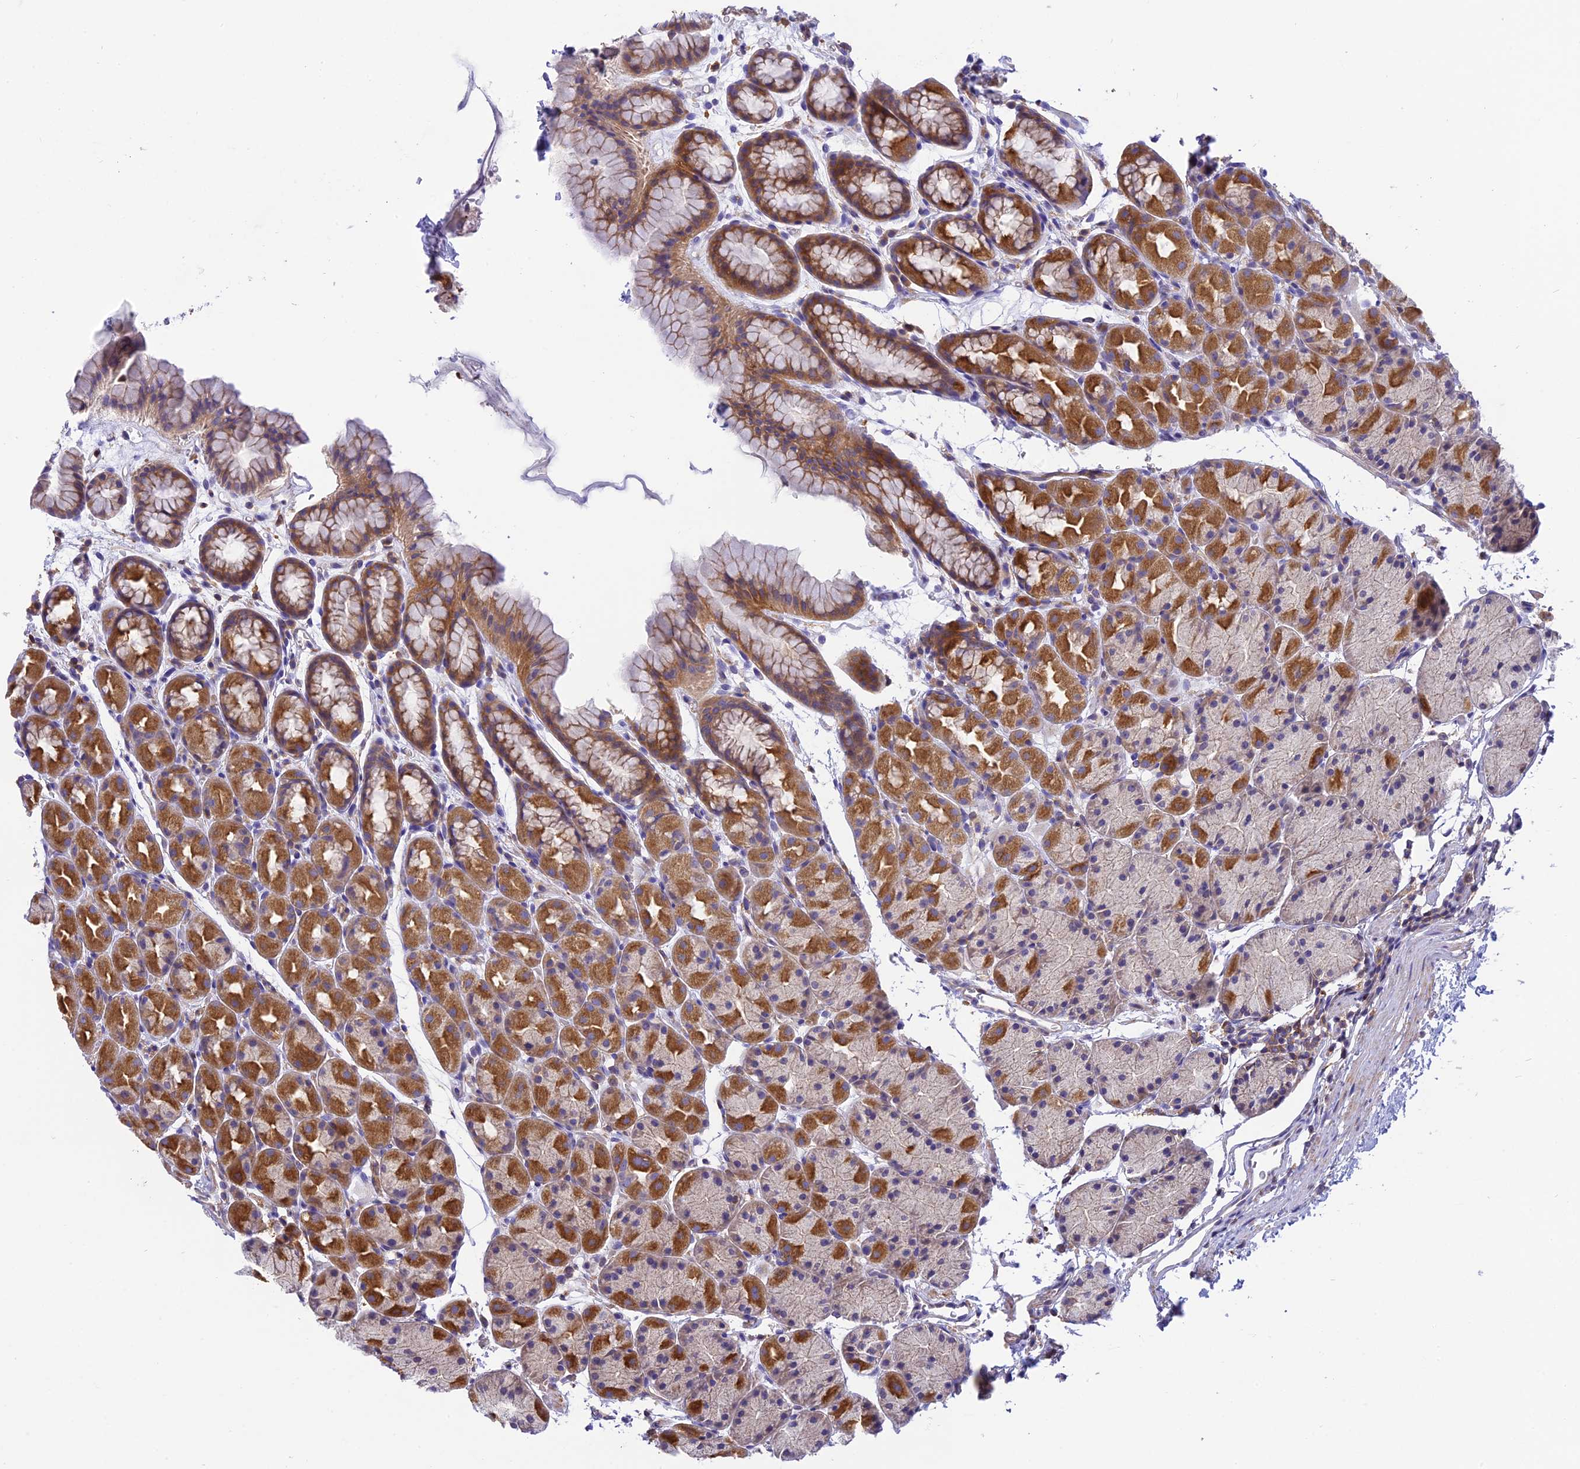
{"staining": {"intensity": "moderate", "quantity": ">75%", "location": "cytoplasmic/membranous"}, "tissue": "stomach", "cell_type": "Glandular cells", "image_type": "normal", "snomed": [{"axis": "morphology", "description": "Normal tissue, NOS"}, {"axis": "topography", "description": "Stomach, upper"}, {"axis": "topography", "description": "Stomach"}], "caption": "This is a histology image of immunohistochemistry (IHC) staining of unremarkable stomach, which shows moderate expression in the cytoplasmic/membranous of glandular cells.", "gene": "CORO7", "patient": {"sex": "male", "age": 47}}